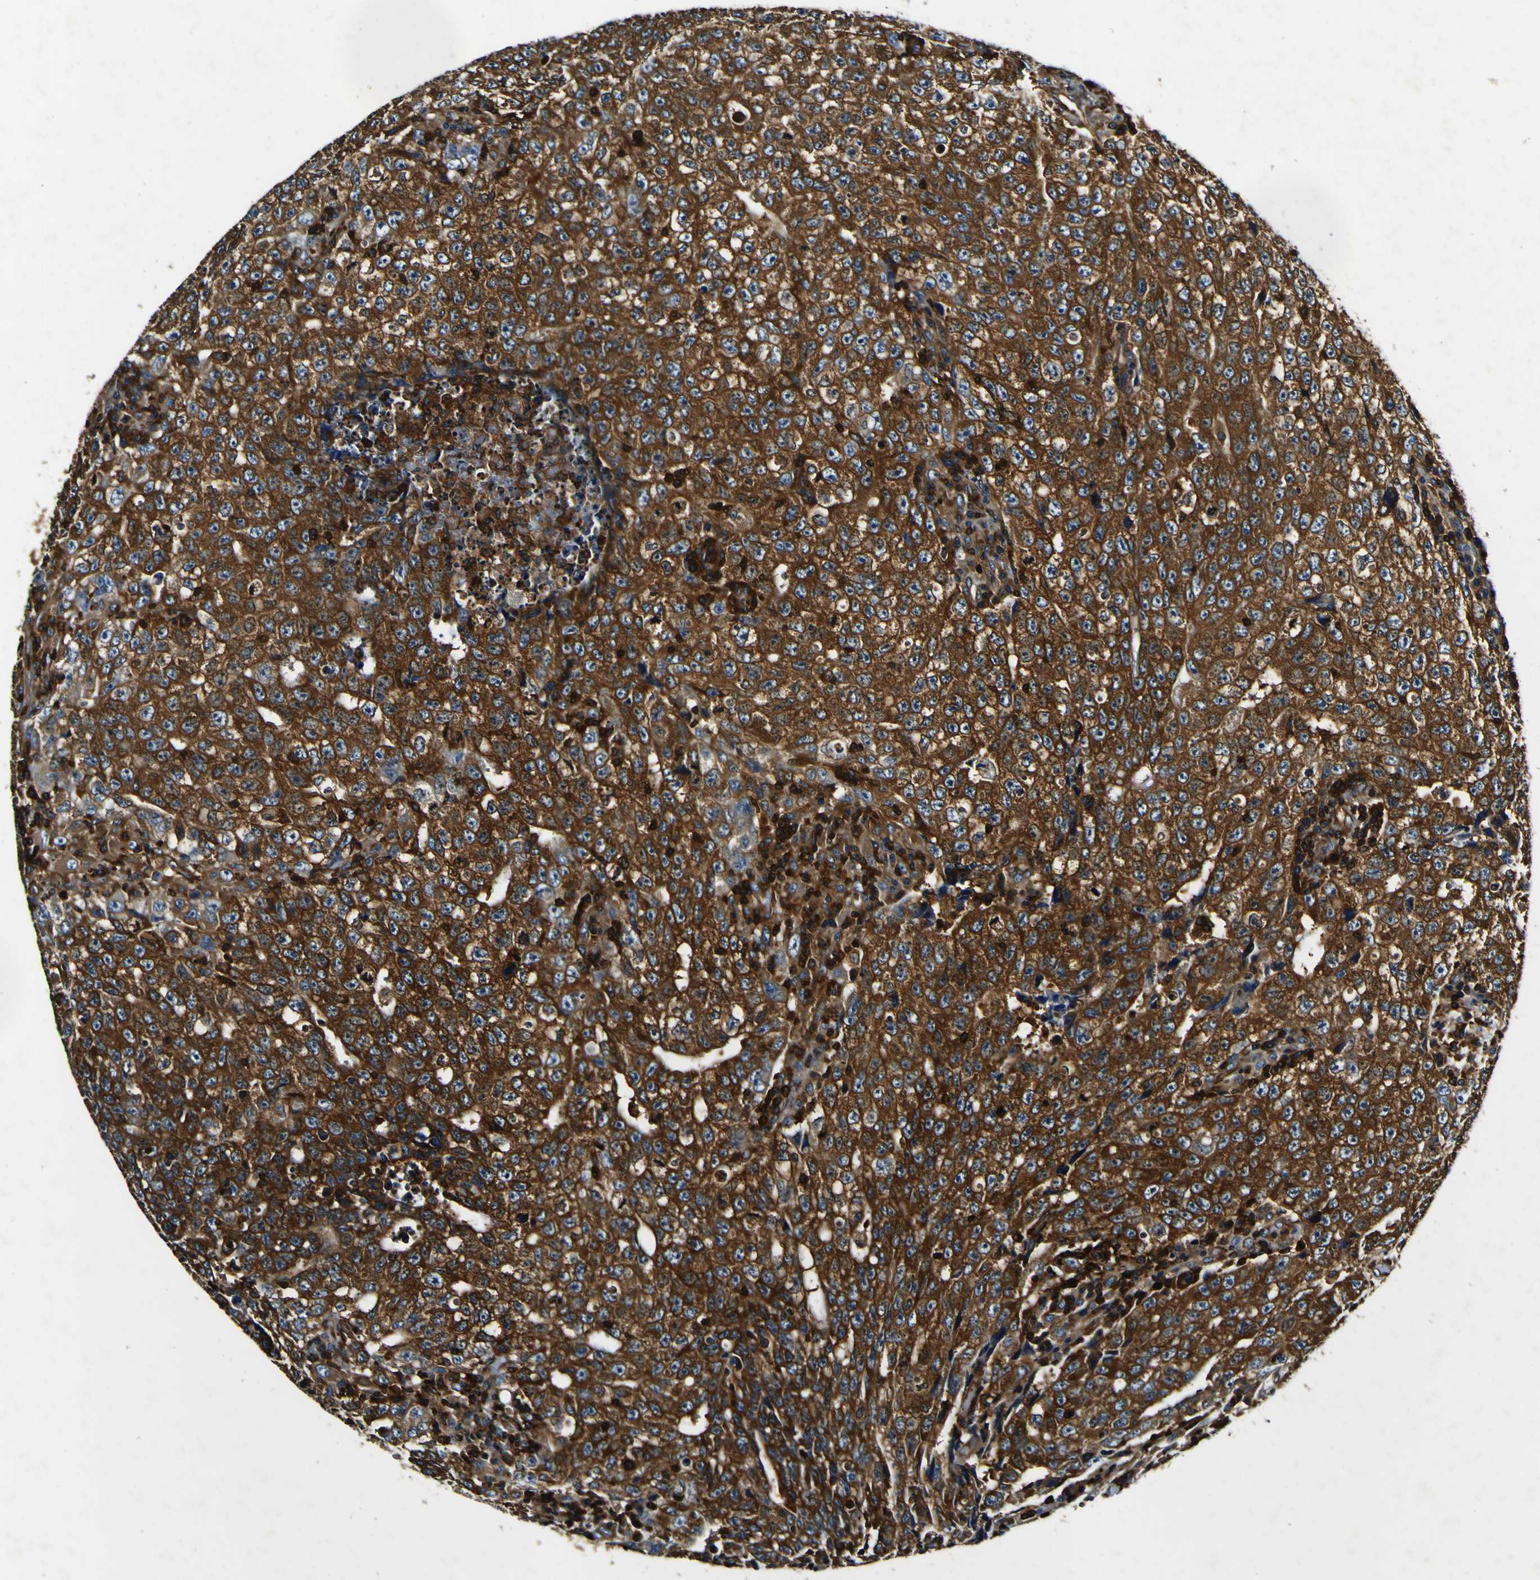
{"staining": {"intensity": "strong", "quantity": ">75%", "location": "cytoplasmic/membranous"}, "tissue": "testis cancer", "cell_type": "Tumor cells", "image_type": "cancer", "snomed": [{"axis": "morphology", "description": "Necrosis, NOS"}, {"axis": "morphology", "description": "Carcinoma, Embryonal, NOS"}, {"axis": "topography", "description": "Testis"}], "caption": "This image demonstrates IHC staining of human testis cancer (embryonal carcinoma), with high strong cytoplasmic/membranous expression in about >75% of tumor cells.", "gene": "RHOT2", "patient": {"sex": "male", "age": 19}}